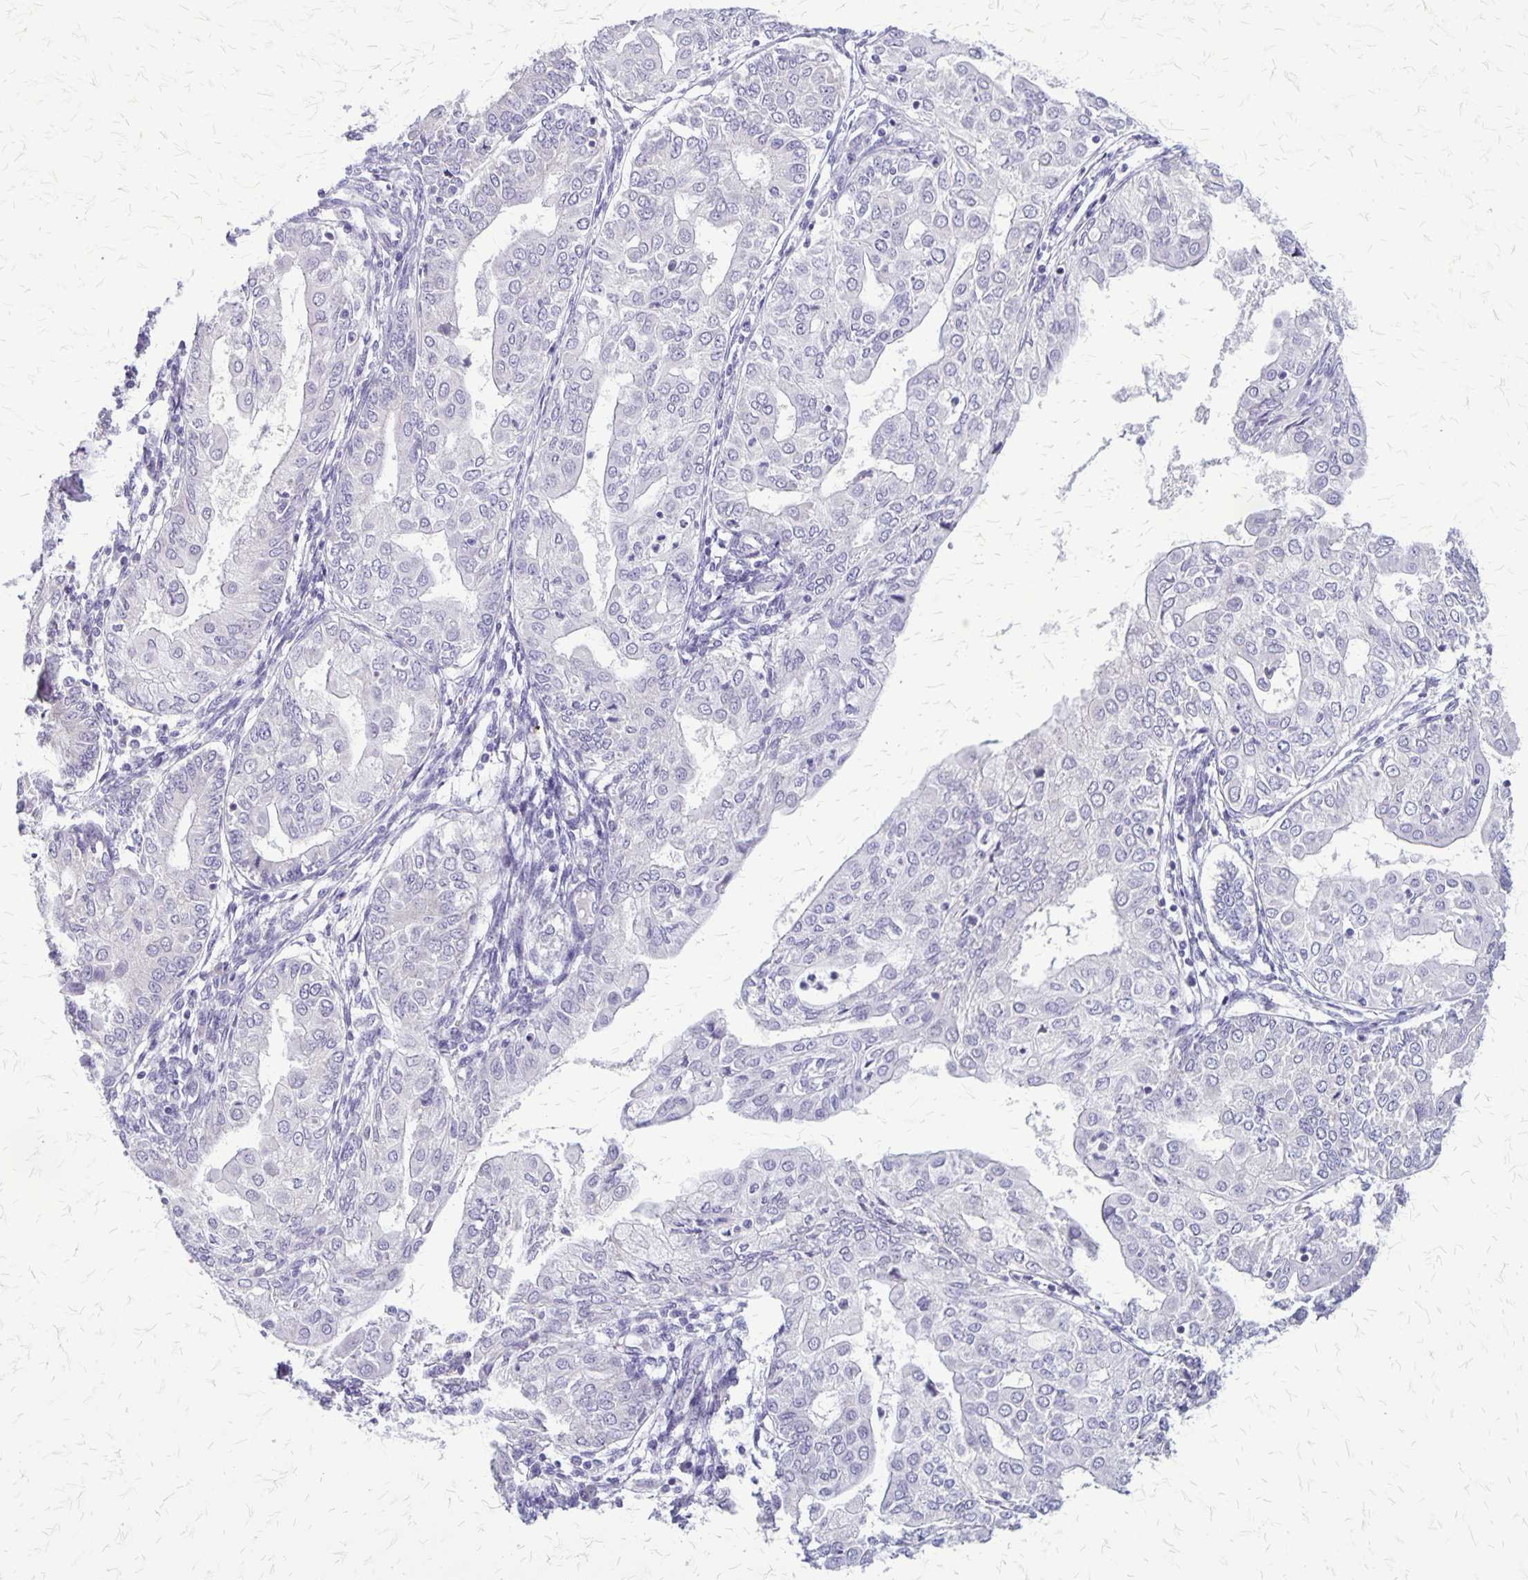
{"staining": {"intensity": "negative", "quantity": "none", "location": "none"}, "tissue": "endometrial cancer", "cell_type": "Tumor cells", "image_type": "cancer", "snomed": [{"axis": "morphology", "description": "Adenocarcinoma, NOS"}, {"axis": "topography", "description": "Endometrium"}], "caption": "Immunohistochemistry image of neoplastic tissue: endometrial cancer (adenocarcinoma) stained with DAB (3,3'-diaminobenzidine) displays no significant protein expression in tumor cells. Nuclei are stained in blue.", "gene": "PLXNB3", "patient": {"sex": "female", "age": 68}}